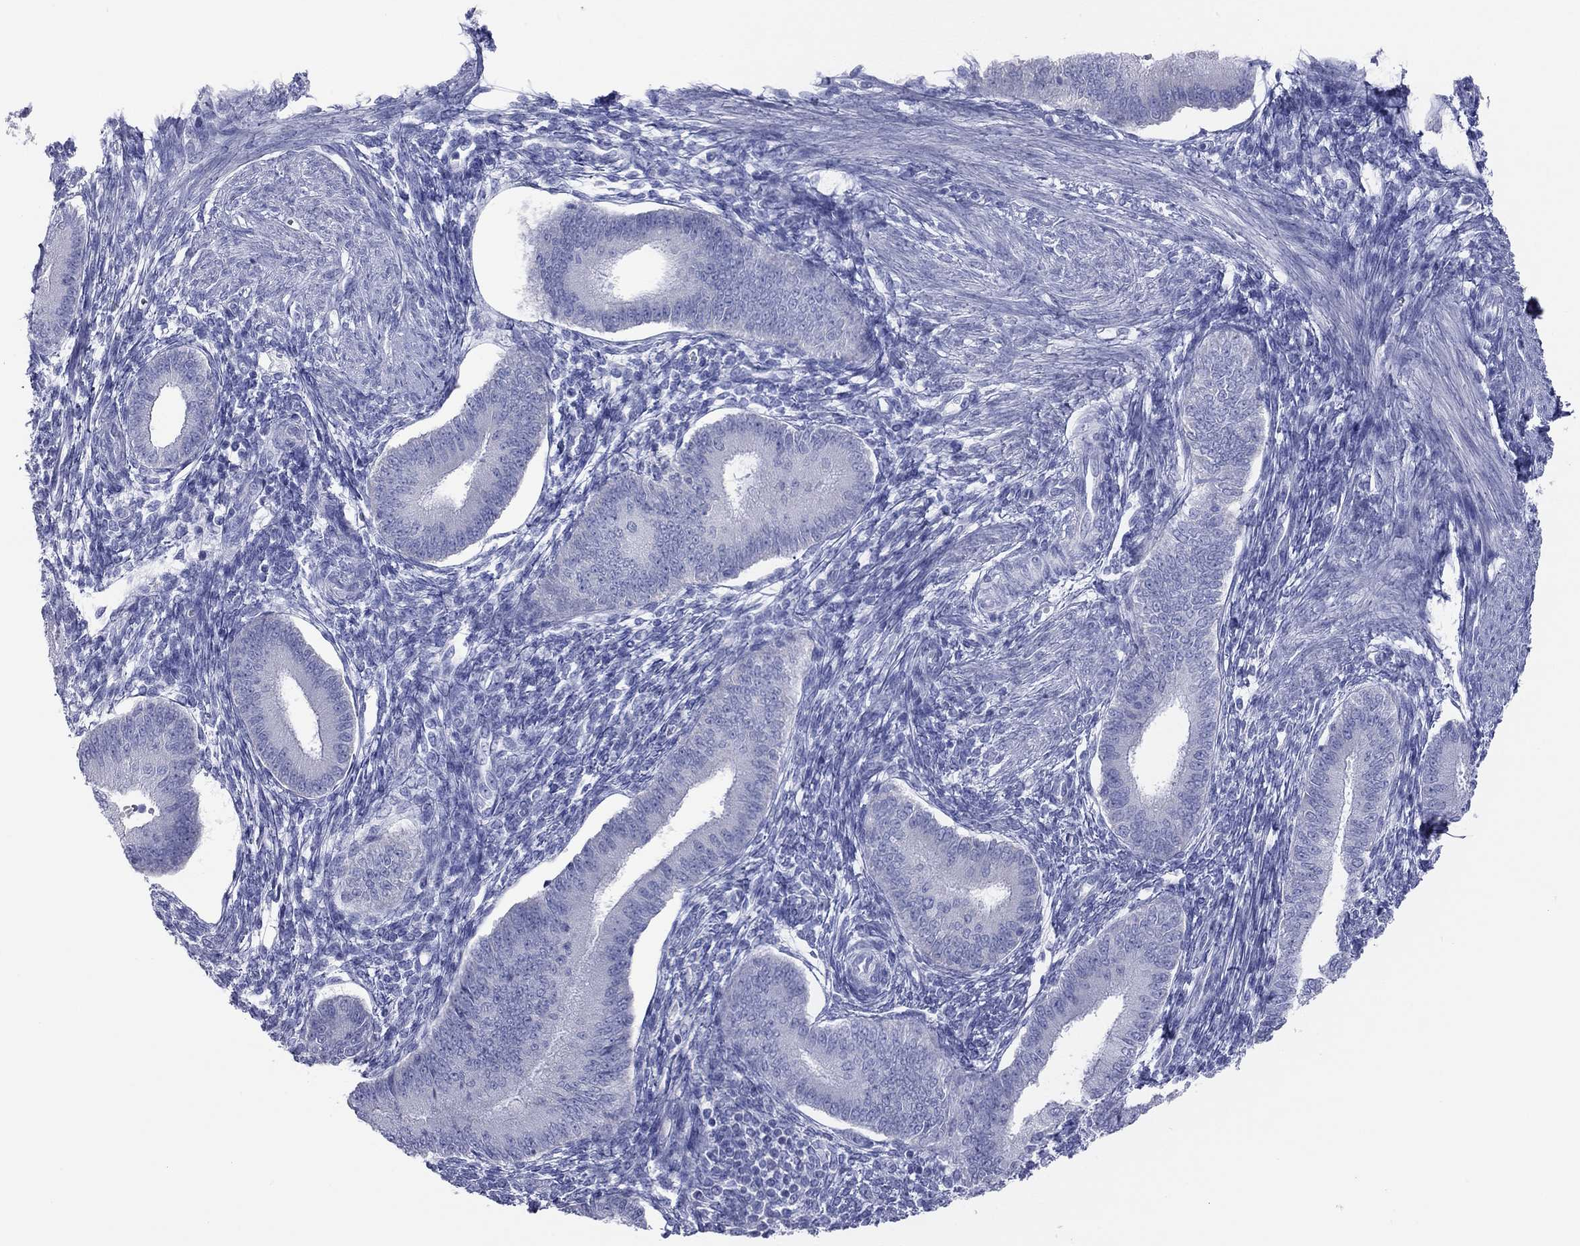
{"staining": {"intensity": "negative", "quantity": "none", "location": "none"}, "tissue": "endometrium", "cell_type": "Cells in endometrial stroma", "image_type": "normal", "snomed": [{"axis": "morphology", "description": "Normal tissue, NOS"}, {"axis": "topography", "description": "Endometrium"}], "caption": "High magnification brightfield microscopy of benign endometrium stained with DAB (3,3'-diaminobenzidine) (brown) and counterstained with hematoxylin (blue): cells in endometrial stroma show no significant staining. Nuclei are stained in blue.", "gene": "VSIG10", "patient": {"sex": "female", "age": 39}}